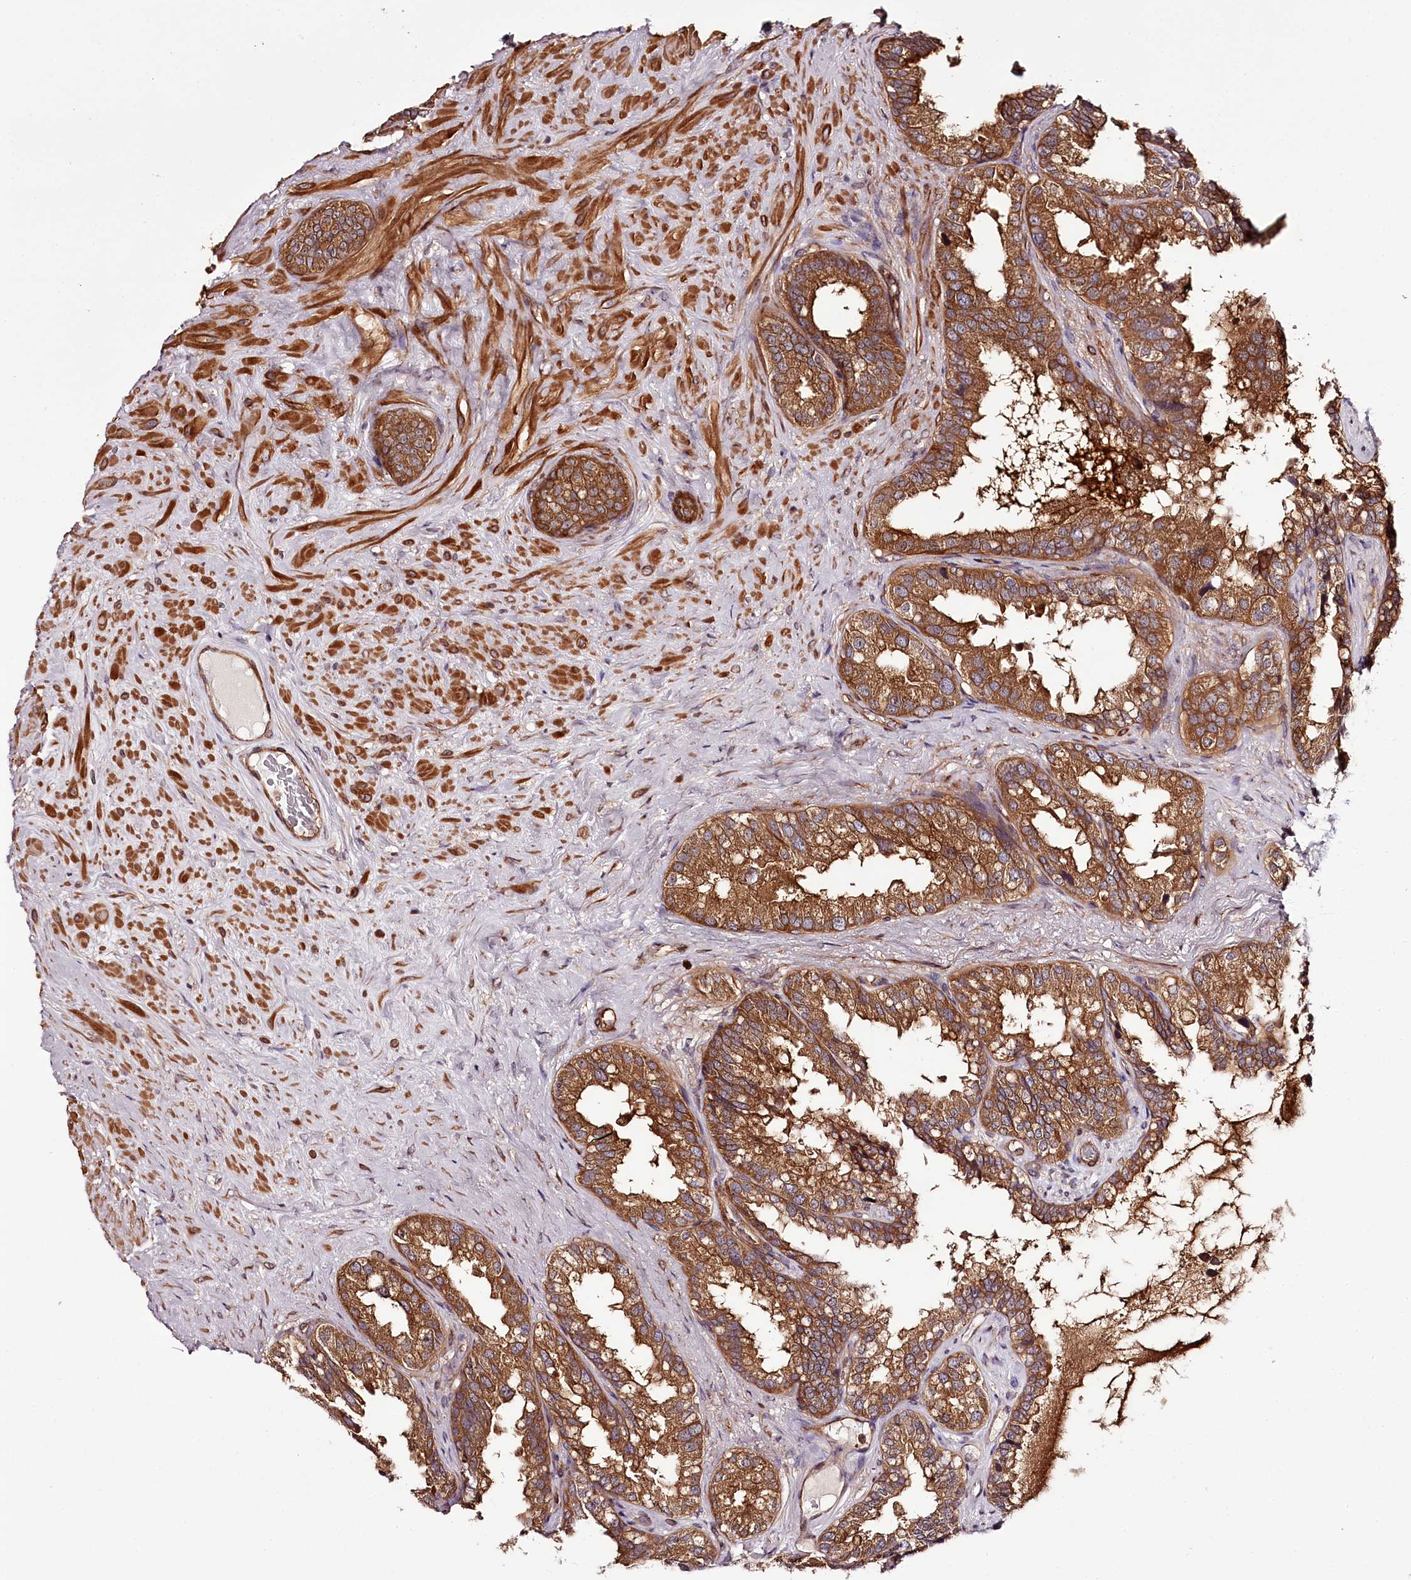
{"staining": {"intensity": "strong", "quantity": ">75%", "location": "cytoplasmic/membranous"}, "tissue": "seminal vesicle", "cell_type": "Glandular cells", "image_type": "normal", "snomed": [{"axis": "morphology", "description": "Normal tissue, NOS"}, {"axis": "topography", "description": "Seminal veicle"}], "caption": "Immunohistochemistry (IHC) micrograph of normal seminal vesicle stained for a protein (brown), which reveals high levels of strong cytoplasmic/membranous expression in approximately >75% of glandular cells.", "gene": "TARS1", "patient": {"sex": "male", "age": 80}}